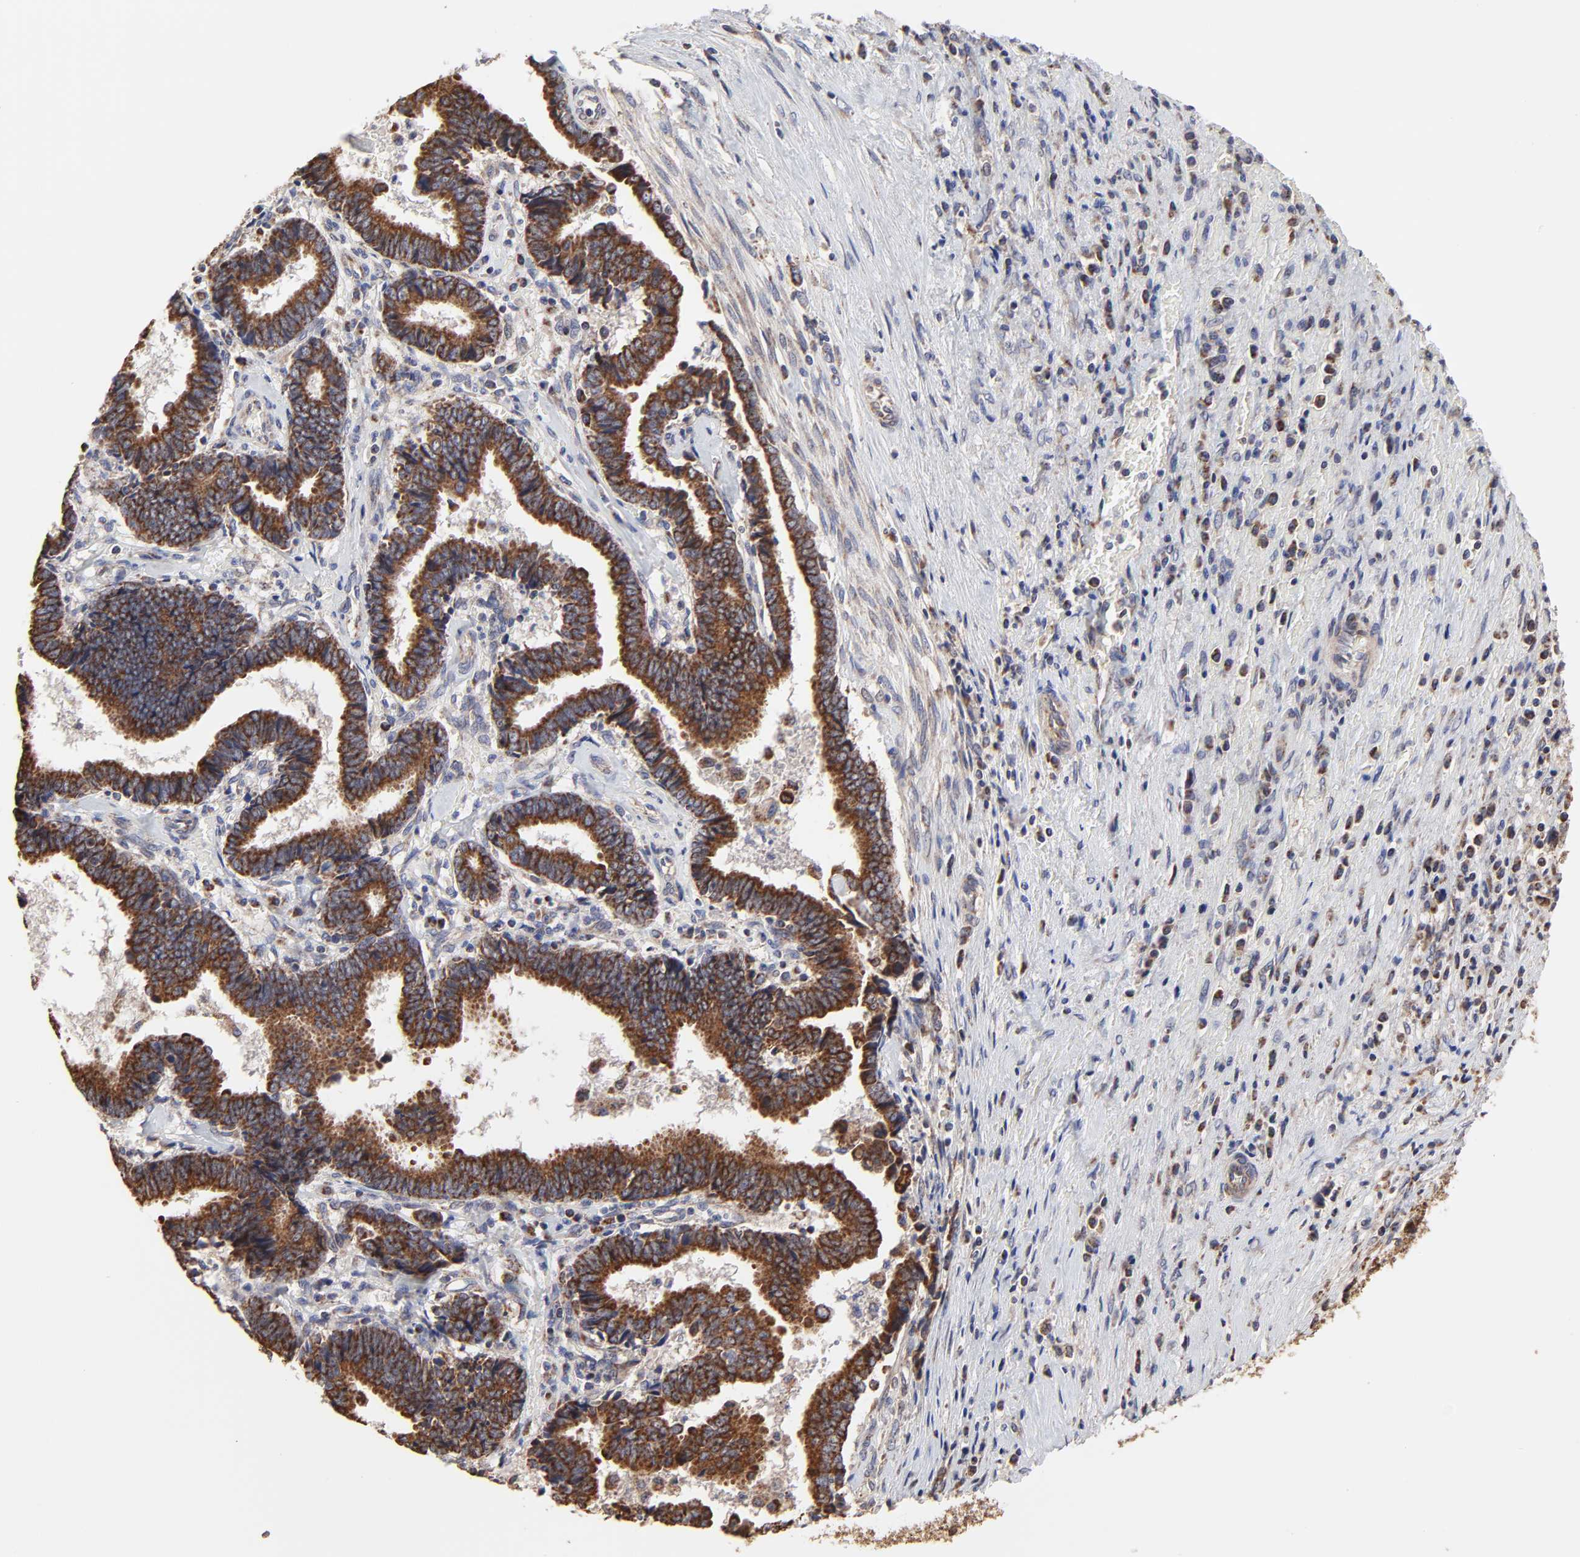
{"staining": {"intensity": "strong", "quantity": ">75%", "location": "cytoplasmic/membranous"}, "tissue": "liver cancer", "cell_type": "Tumor cells", "image_type": "cancer", "snomed": [{"axis": "morphology", "description": "Cholangiocarcinoma"}, {"axis": "topography", "description": "Liver"}], "caption": "Immunohistochemical staining of liver cancer (cholangiocarcinoma) reveals high levels of strong cytoplasmic/membranous protein expression in about >75% of tumor cells. Nuclei are stained in blue.", "gene": "ZNF550", "patient": {"sex": "male", "age": 57}}